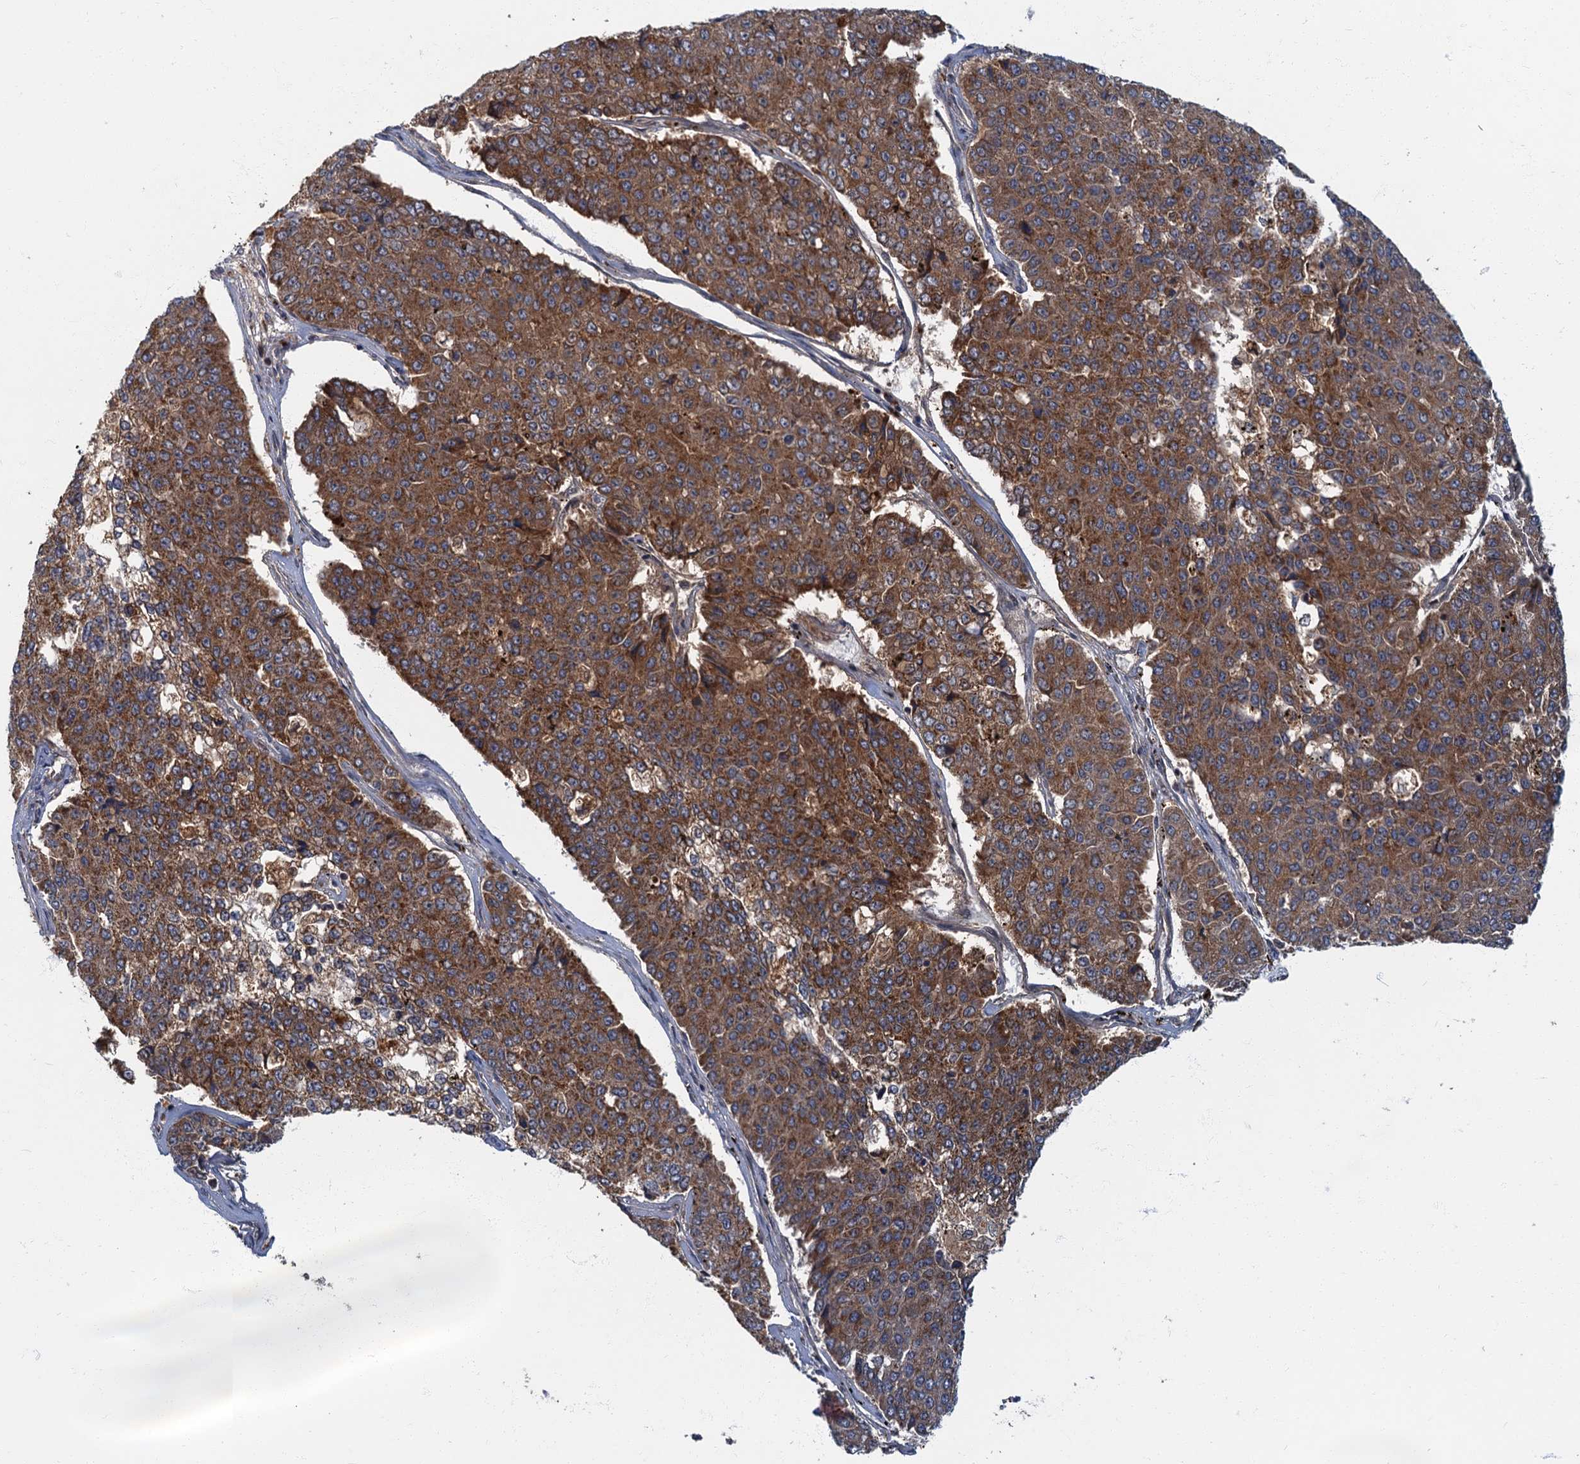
{"staining": {"intensity": "strong", "quantity": ">75%", "location": "cytoplasmic/membranous"}, "tissue": "pancreatic cancer", "cell_type": "Tumor cells", "image_type": "cancer", "snomed": [{"axis": "morphology", "description": "Adenocarcinoma, NOS"}, {"axis": "topography", "description": "Pancreas"}], "caption": "Immunohistochemistry (IHC) (DAB (3,3'-diaminobenzidine)) staining of human pancreatic cancer (adenocarcinoma) shows strong cytoplasmic/membranous protein positivity in approximately >75% of tumor cells. Nuclei are stained in blue.", "gene": "SLC11A2", "patient": {"sex": "male", "age": 50}}